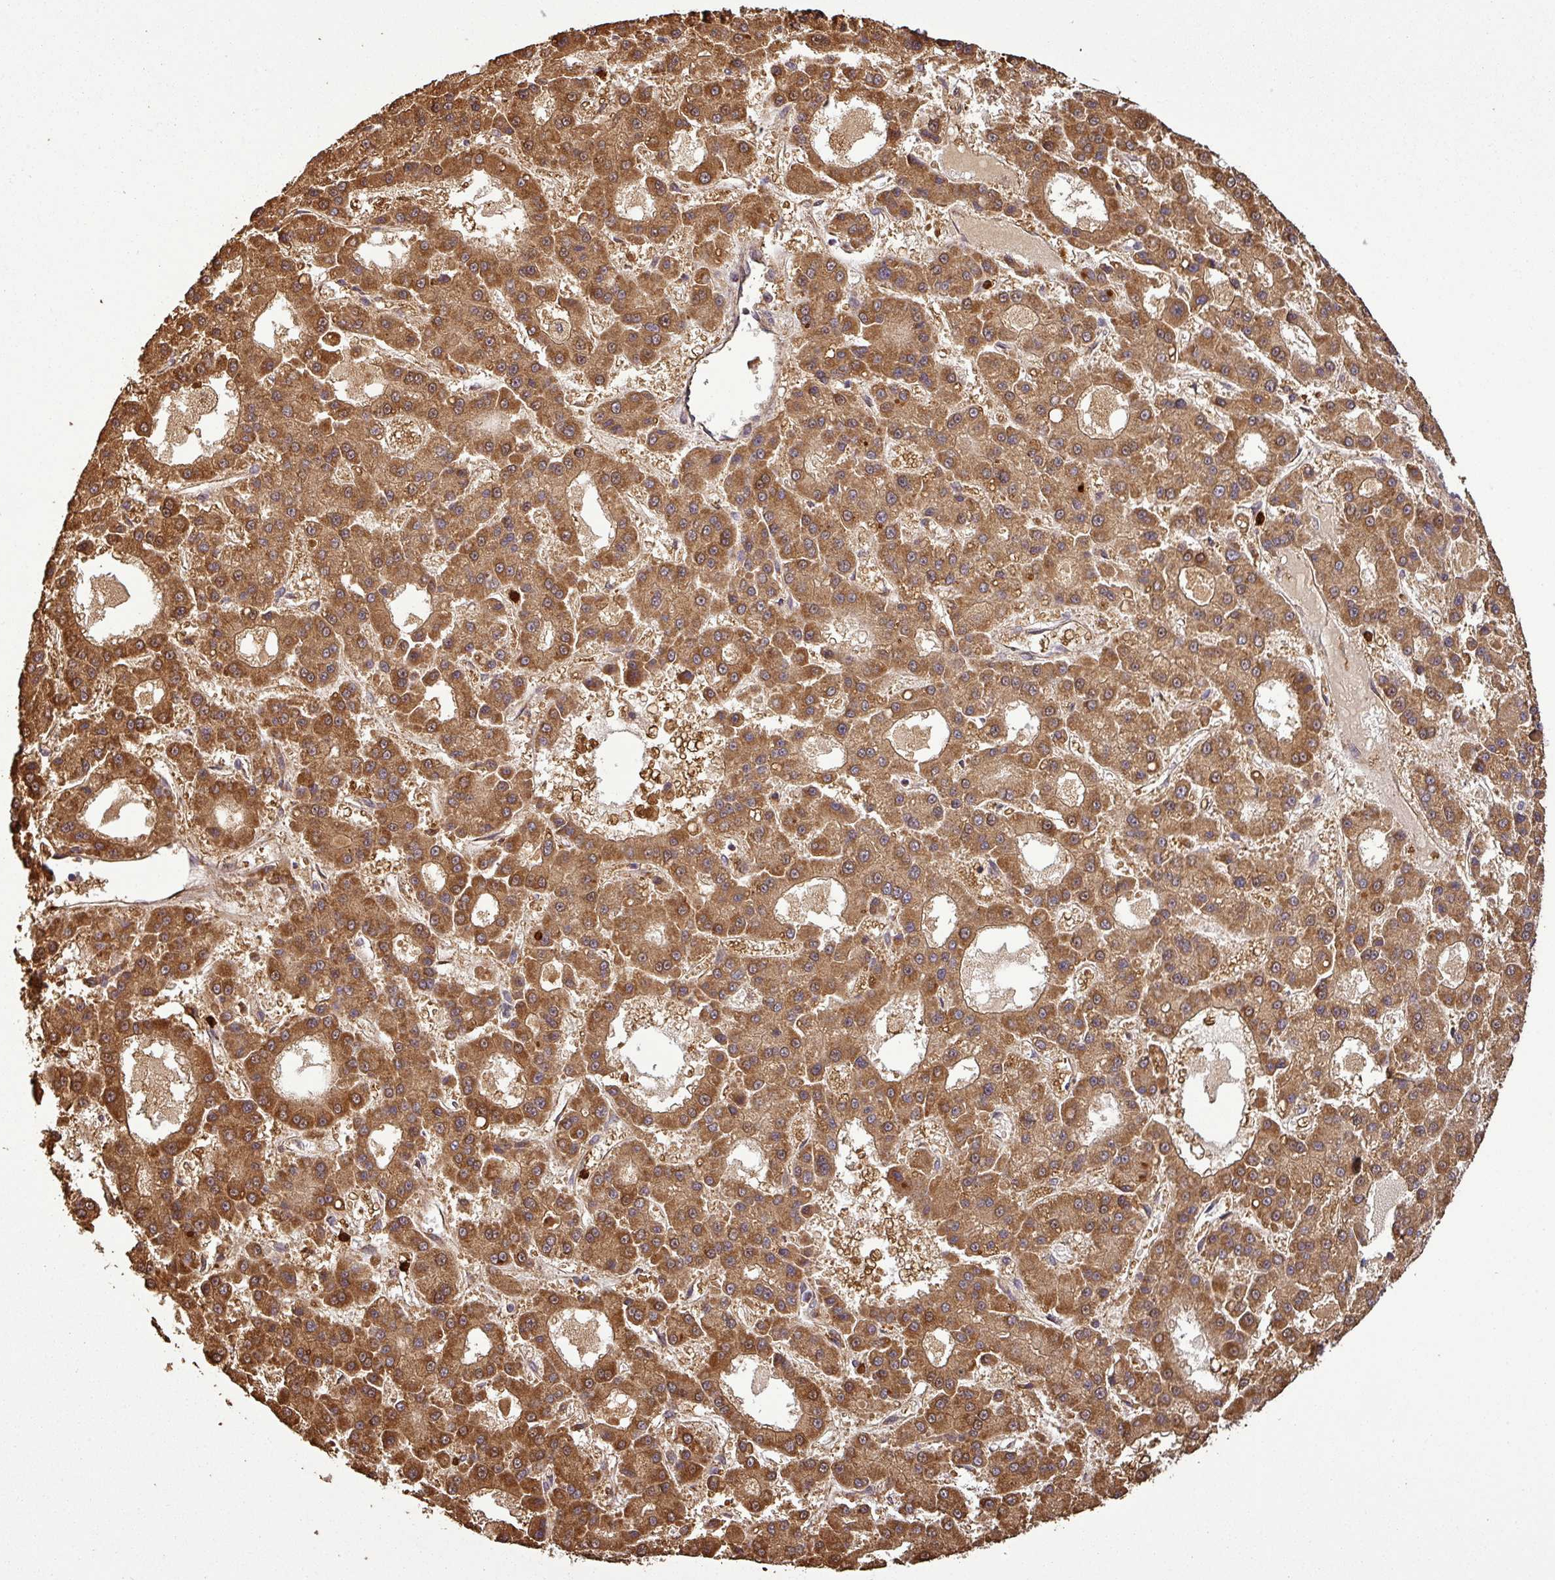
{"staining": {"intensity": "strong", "quantity": ">75%", "location": "cytoplasmic/membranous"}, "tissue": "liver cancer", "cell_type": "Tumor cells", "image_type": "cancer", "snomed": [{"axis": "morphology", "description": "Carcinoma, Hepatocellular, NOS"}, {"axis": "topography", "description": "Liver"}], "caption": "A brown stain shows strong cytoplasmic/membranous expression of a protein in liver cancer (hepatocellular carcinoma) tumor cells.", "gene": "PLEKHM1", "patient": {"sex": "male", "age": 70}}